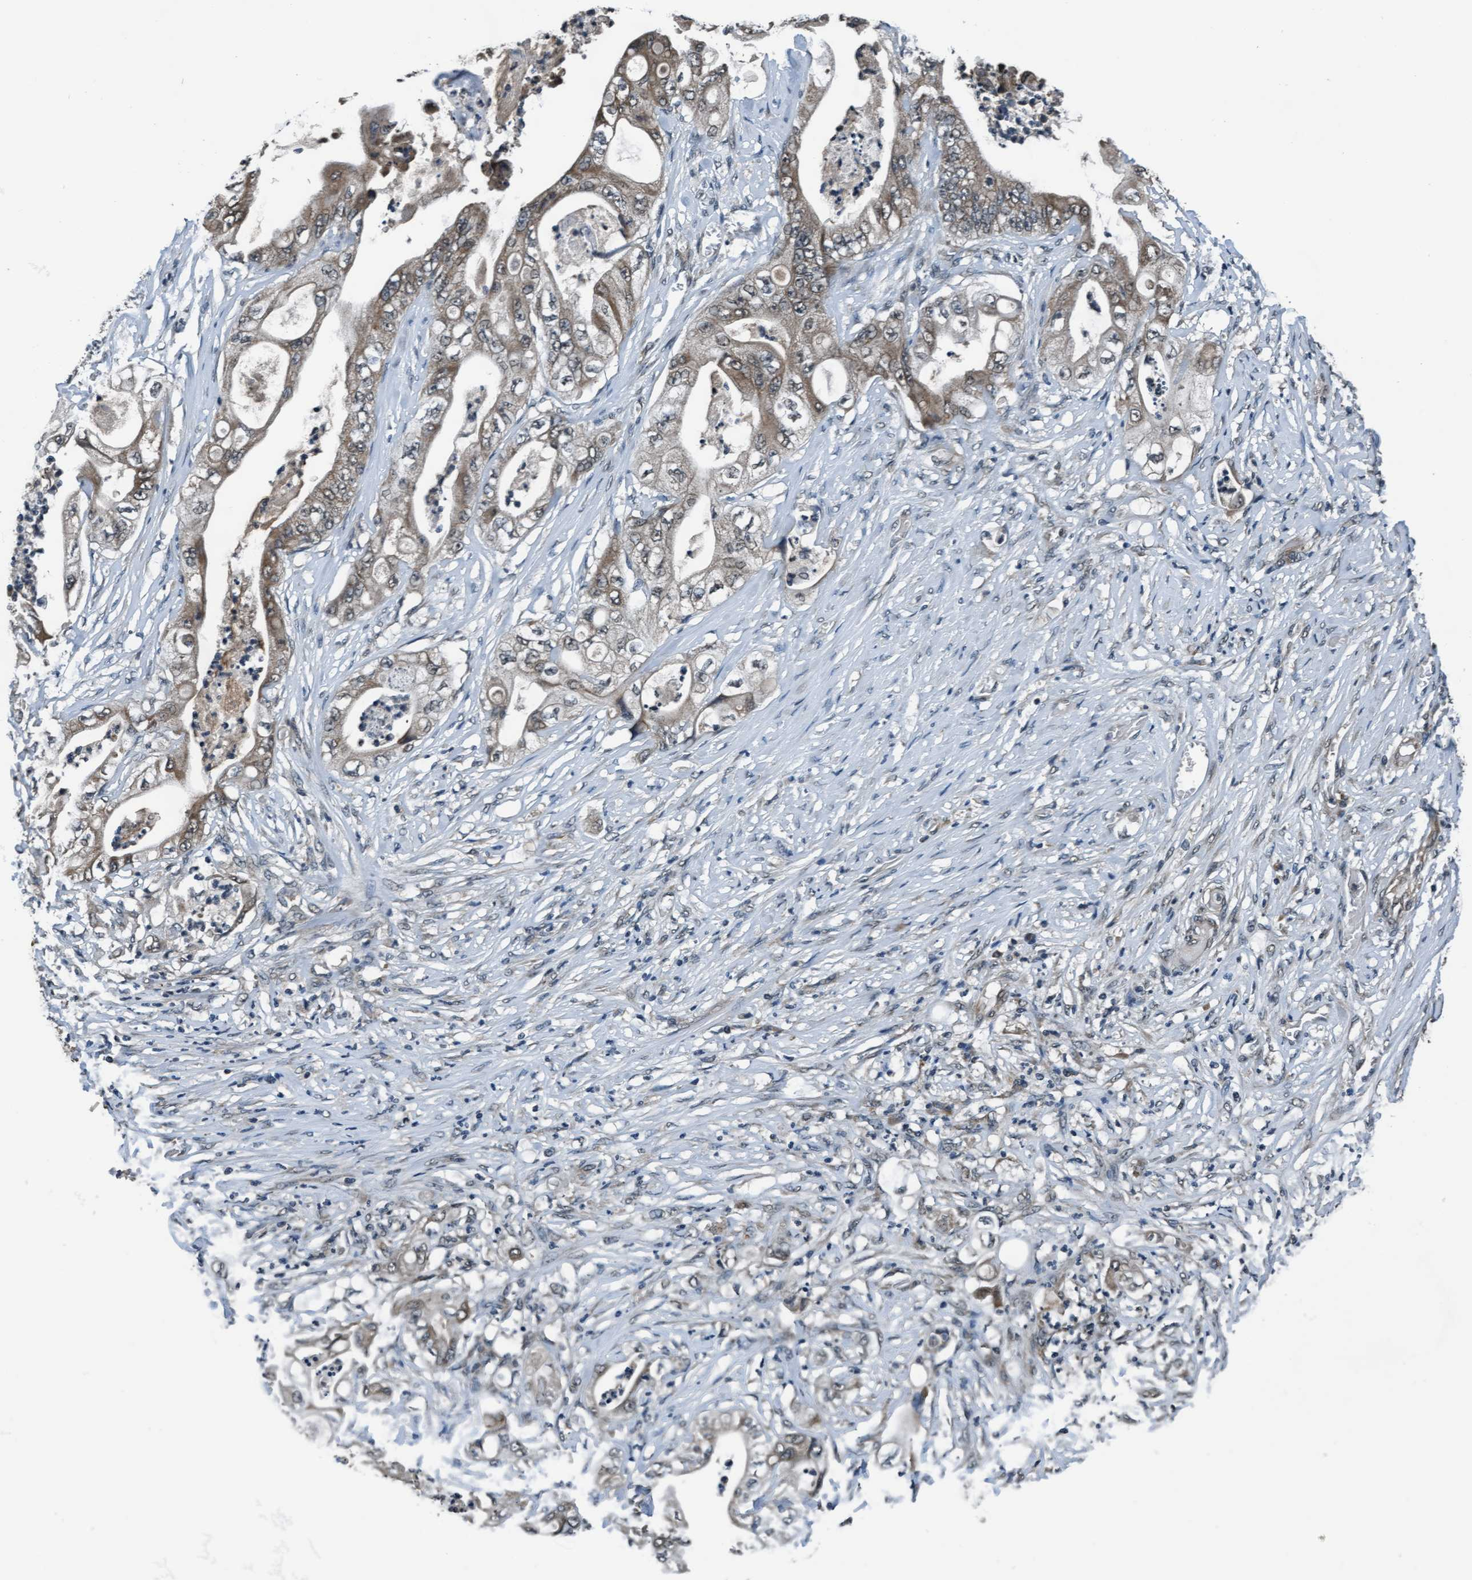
{"staining": {"intensity": "moderate", "quantity": ">75%", "location": "cytoplasmic/membranous"}, "tissue": "stomach cancer", "cell_type": "Tumor cells", "image_type": "cancer", "snomed": [{"axis": "morphology", "description": "Adenocarcinoma, NOS"}, {"axis": "topography", "description": "Stomach"}], "caption": "A medium amount of moderate cytoplasmic/membranous positivity is present in about >75% of tumor cells in stomach cancer tissue.", "gene": "WASF1", "patient": {"sex": "female", "age": 73}}